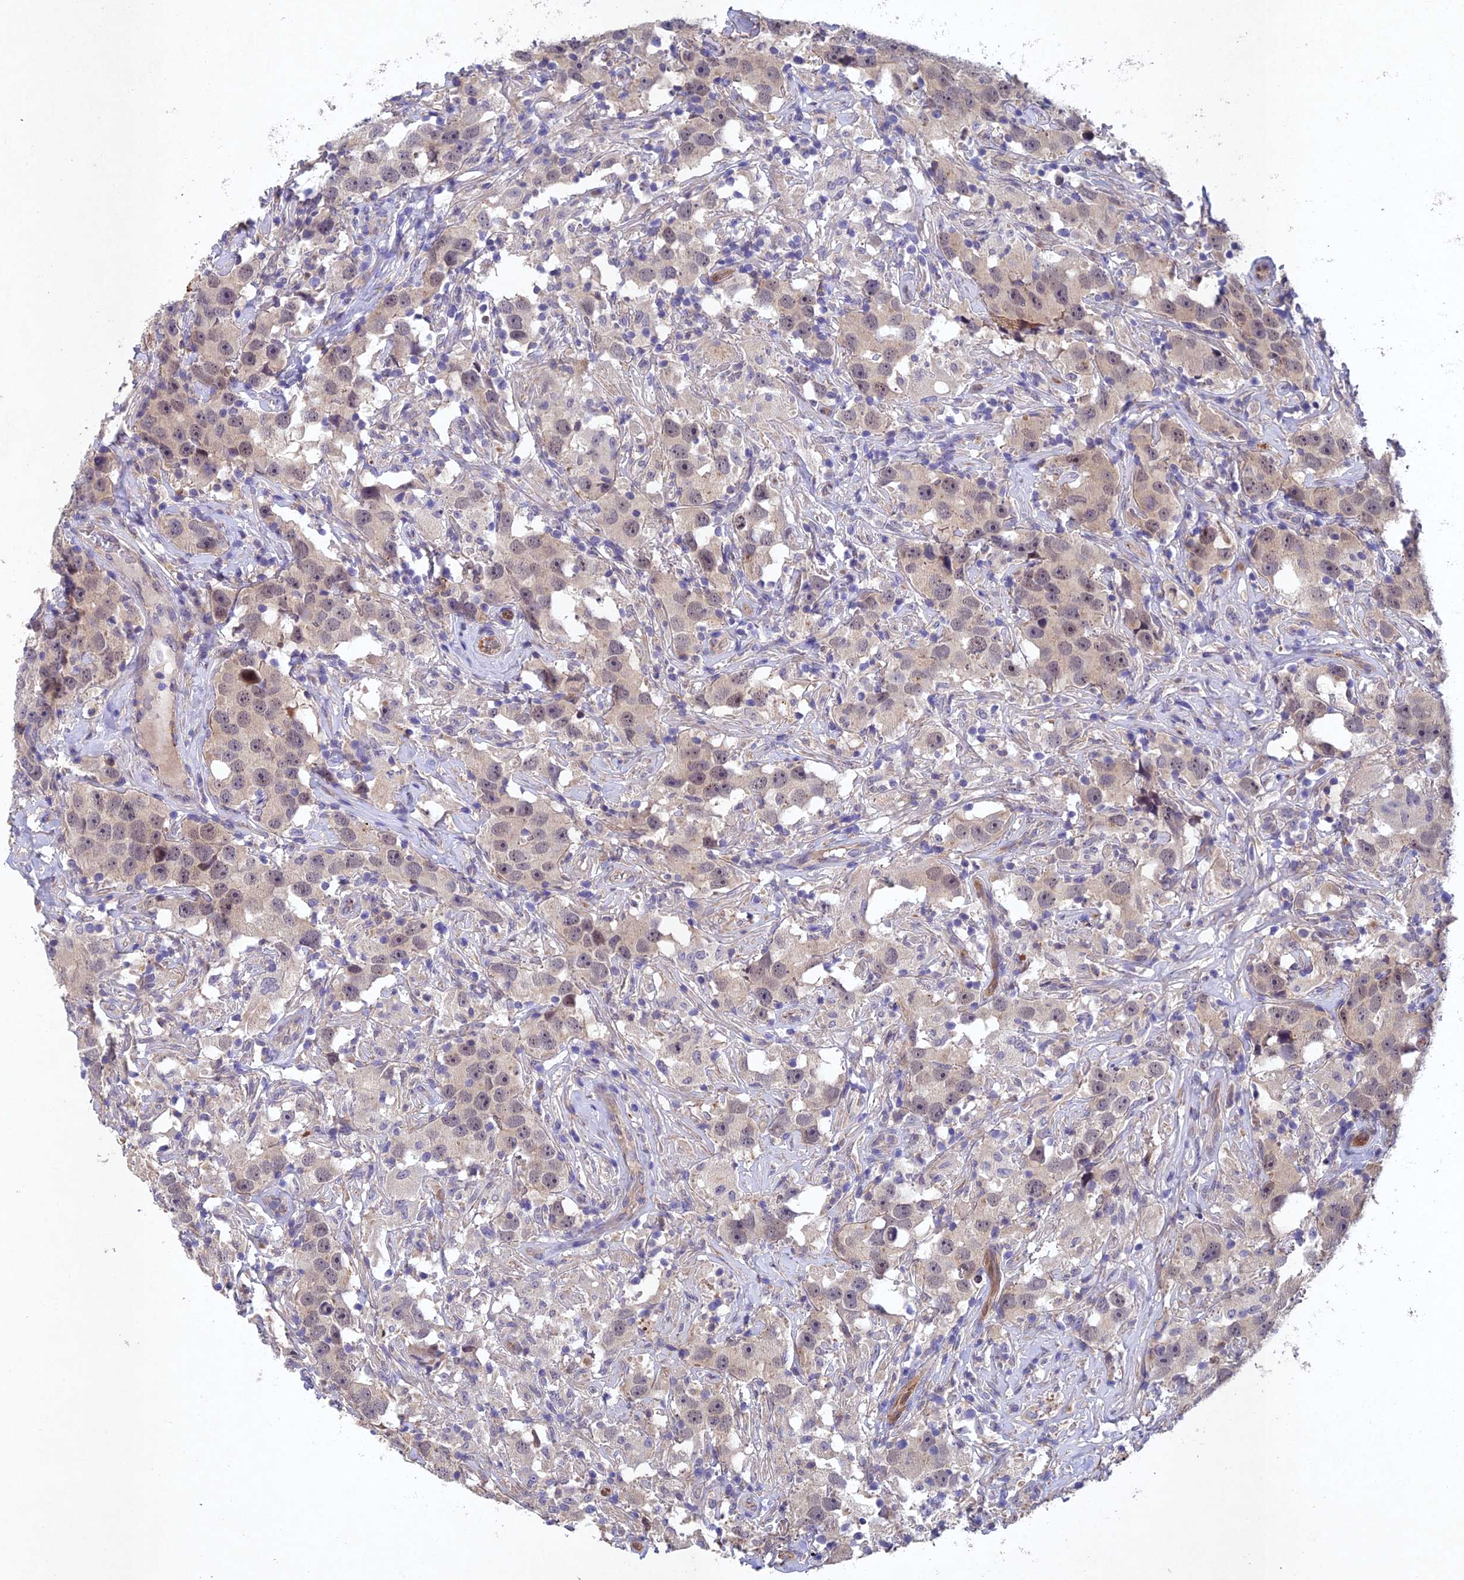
{"staining": {"intensity": "negative", "quantity": "none", "location": "none"}, "tissue": "testis cancer", "cell_type": "Tumor cells", "image_type": "cancer", "snomed": [{"axis": "morphology", "description": "Seminoma, NOS"}, {"axis": "topography", "description": "Testis"}], "caption": "IHC photomicrograph of testis seminoma stained for a protein (brown), which demonstrates no expression in tumor cells. (Brightfield microscopy of DAB (3,3'-diaminobenzidine) immunohistochemistry at high magnification).", "gene": "NSMCE1", "patient": {"sex": "male", "age": 49}}